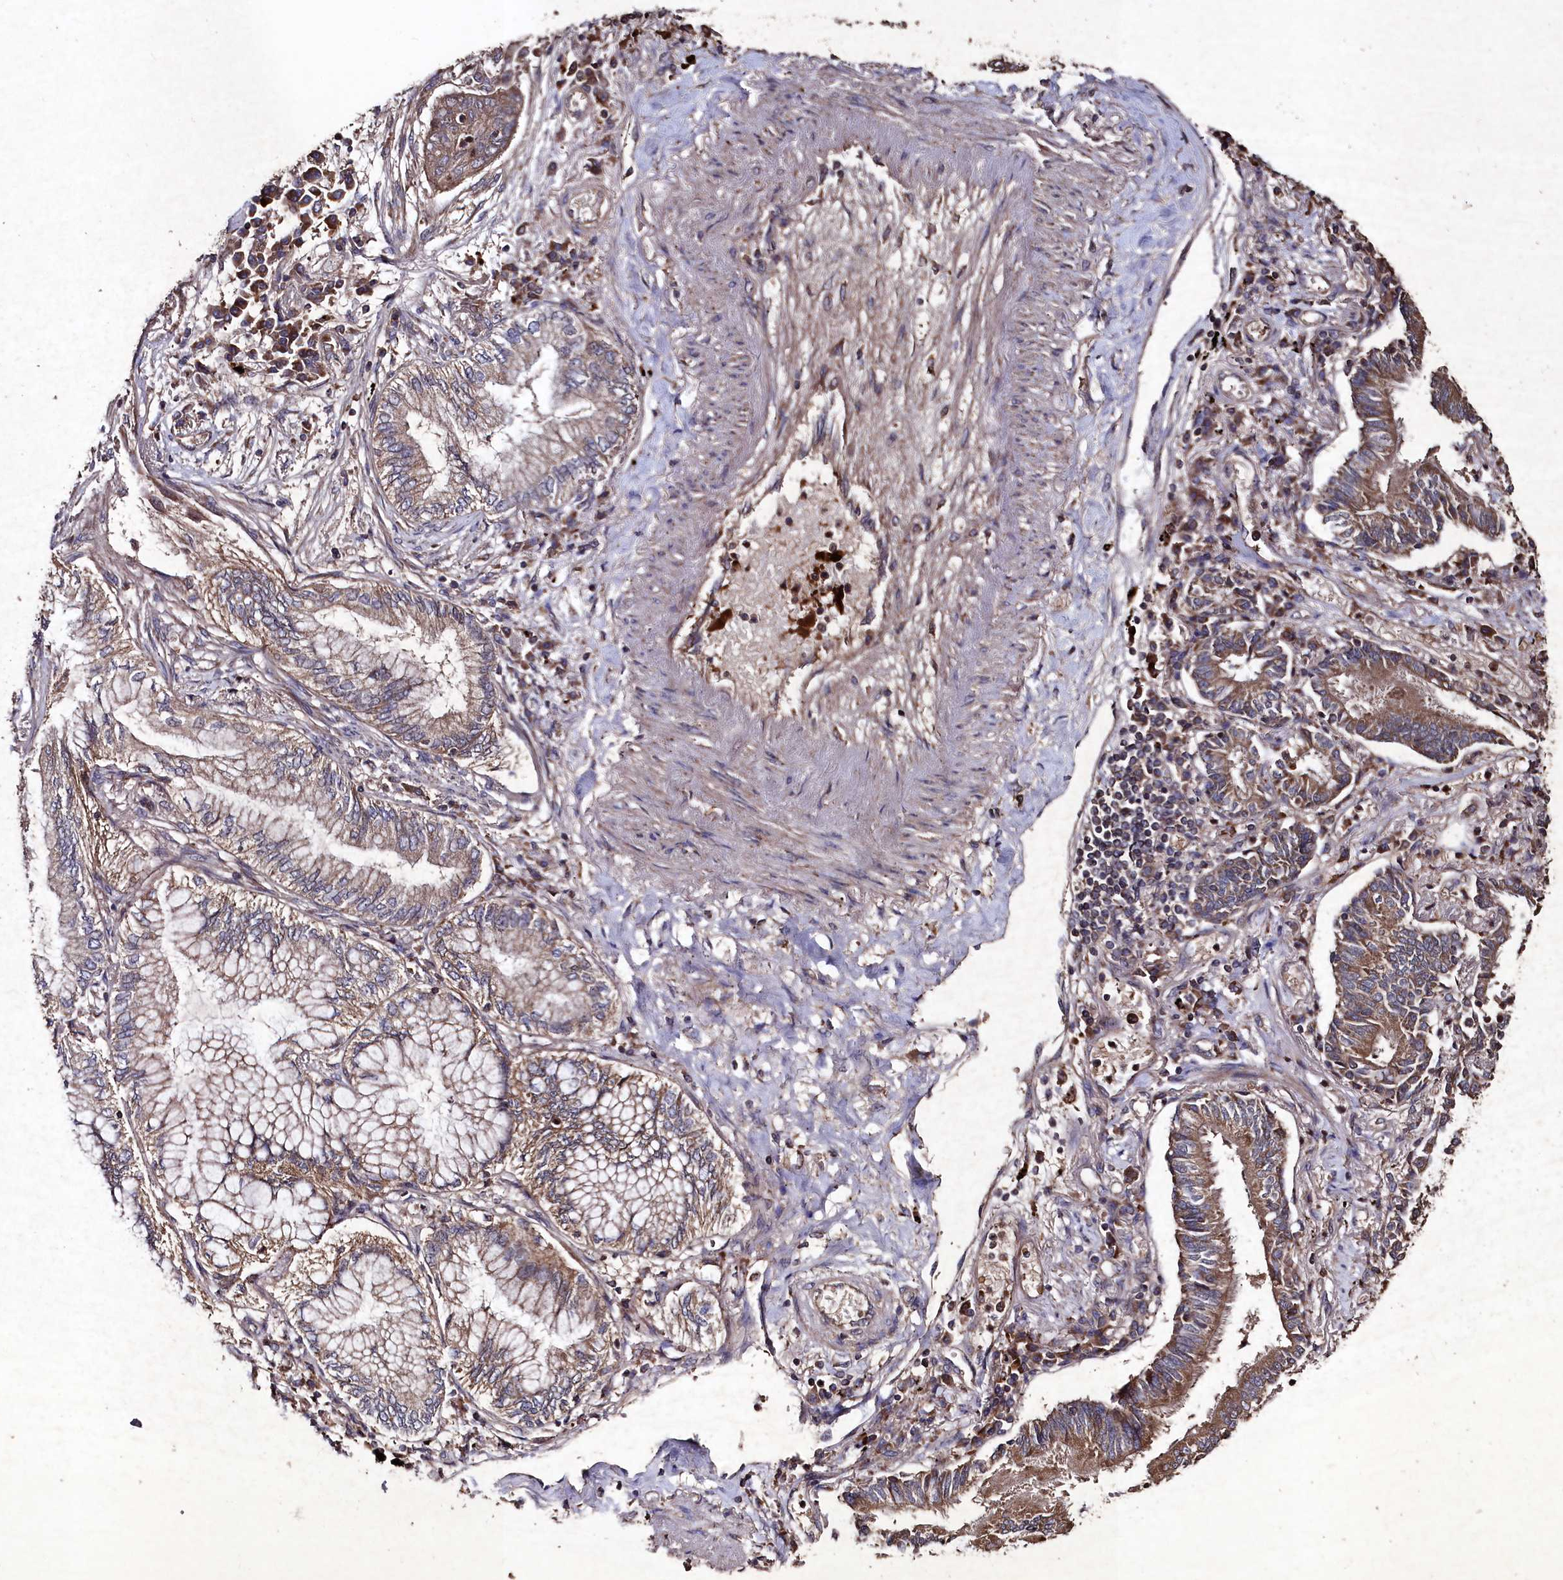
{"staining": {"intensity": "weak", "quantity": ">75%", "location": "cytoplasmic/membranous"}, "tissue": "lung cancer", "cell_type": "Tumor cells", "image_type": "cancer", "snomed": [{"axis": "morphology", "description": "Adenocarcinoma, NOS"}, {"axis": "topography", "description": "Lung"}], "caption": "Lung cancer (adenocarcinoma) tissue exhibits weak cytoplasmic/membranous positivity in approximately >75% of tumor cells", "gene": "MYO1H", "patient": {"sex": "female", "age": 70}}